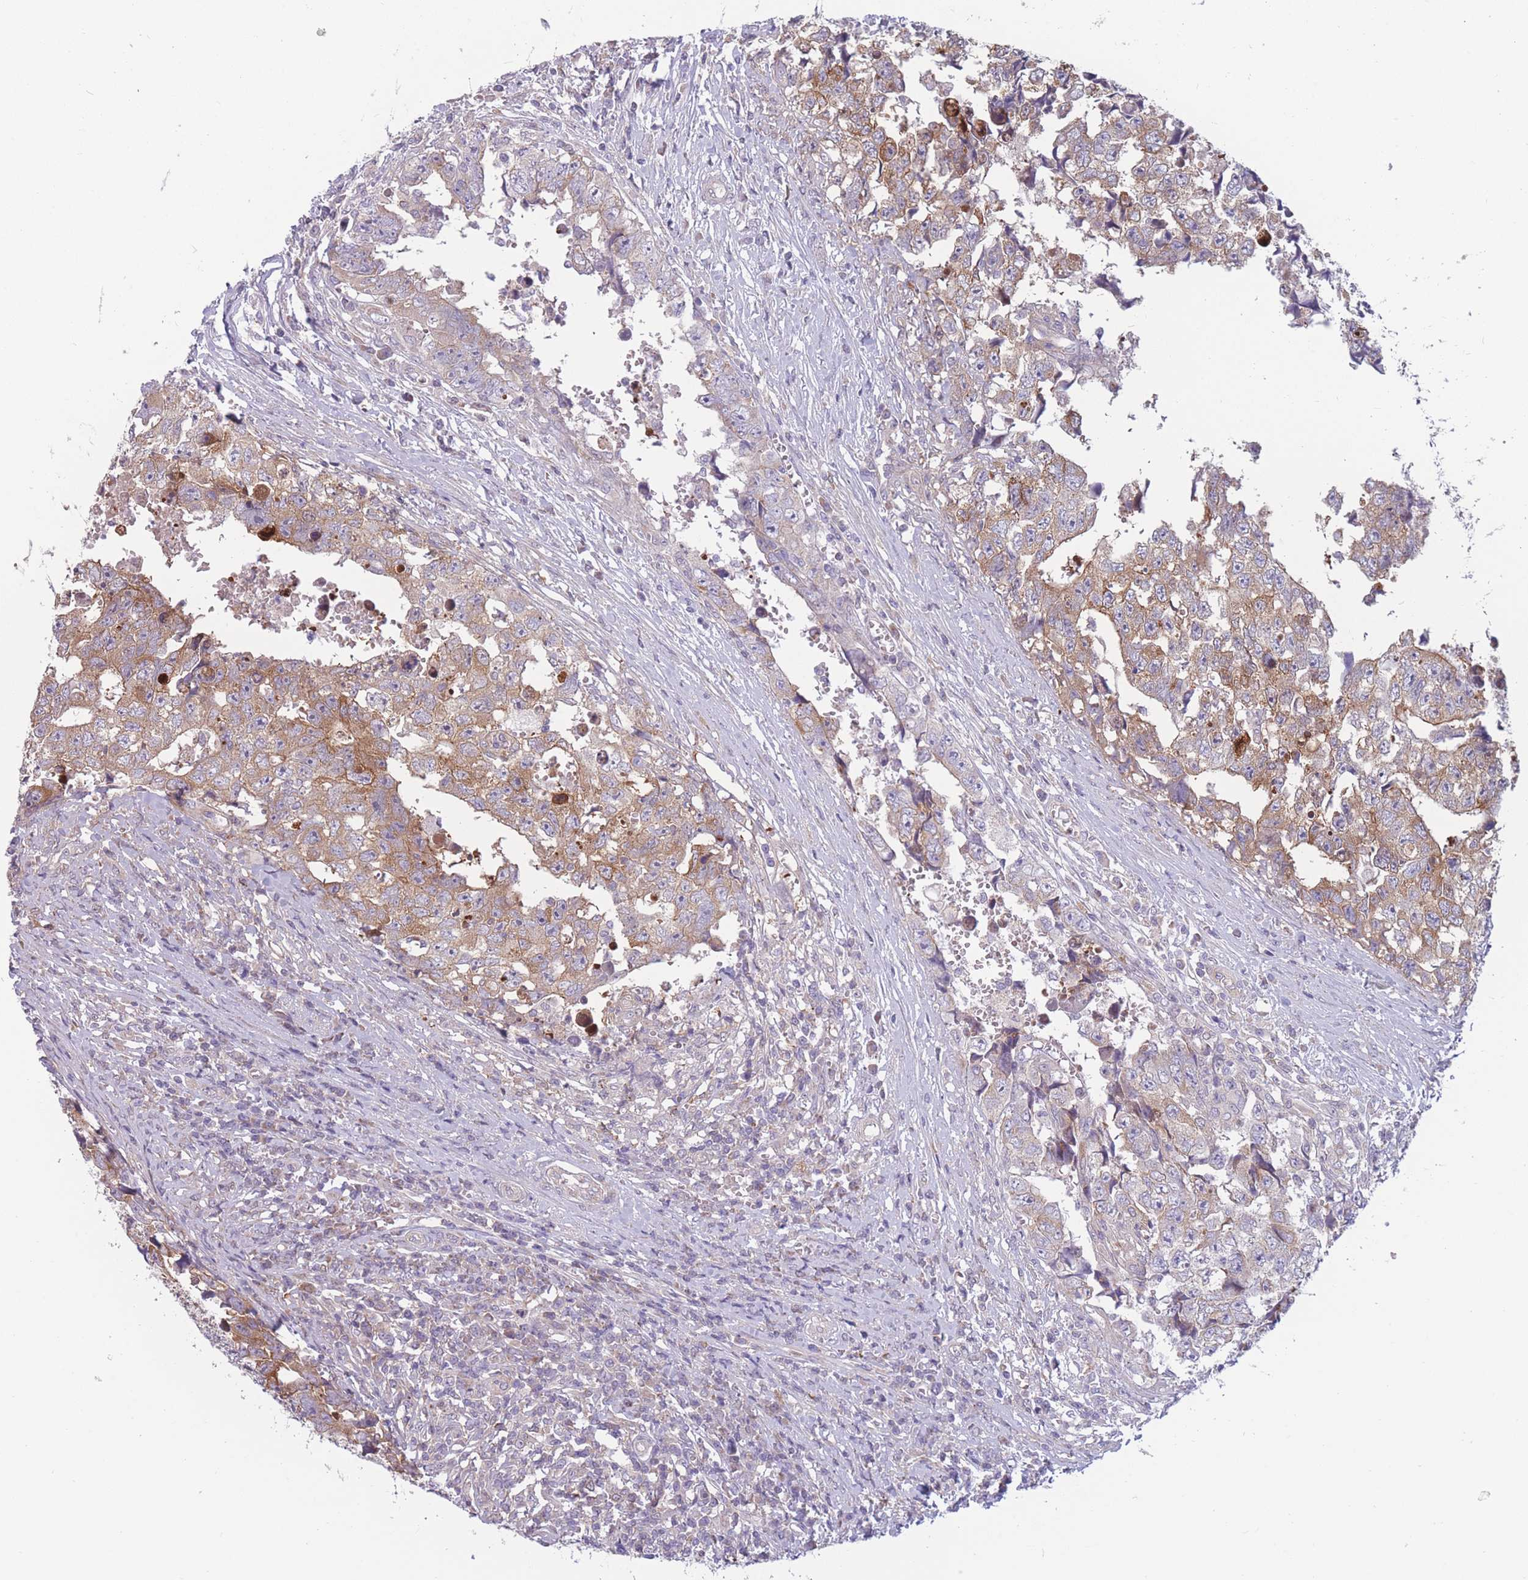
{"staining": {"intensity": "weak", "quantity": ">75%", "location": "cytoplasmic/membranous"}, "tissue": "testis cancer", "cell_type": "Tumor cells", "image_type": "cancer", "snomed": [{"axis": "morphology", "description": "Carcinoma, Embryonal, NOS"}, {"axis": "topography", "description": "Testis"}], "caption": "Embryonal carcinoma (testis) stained for a protein displays weak cytoplasmic/membranous positivity in tumor cells.", "gene": "PDE4A", "patient": {"sex": "male", "age": 25}}